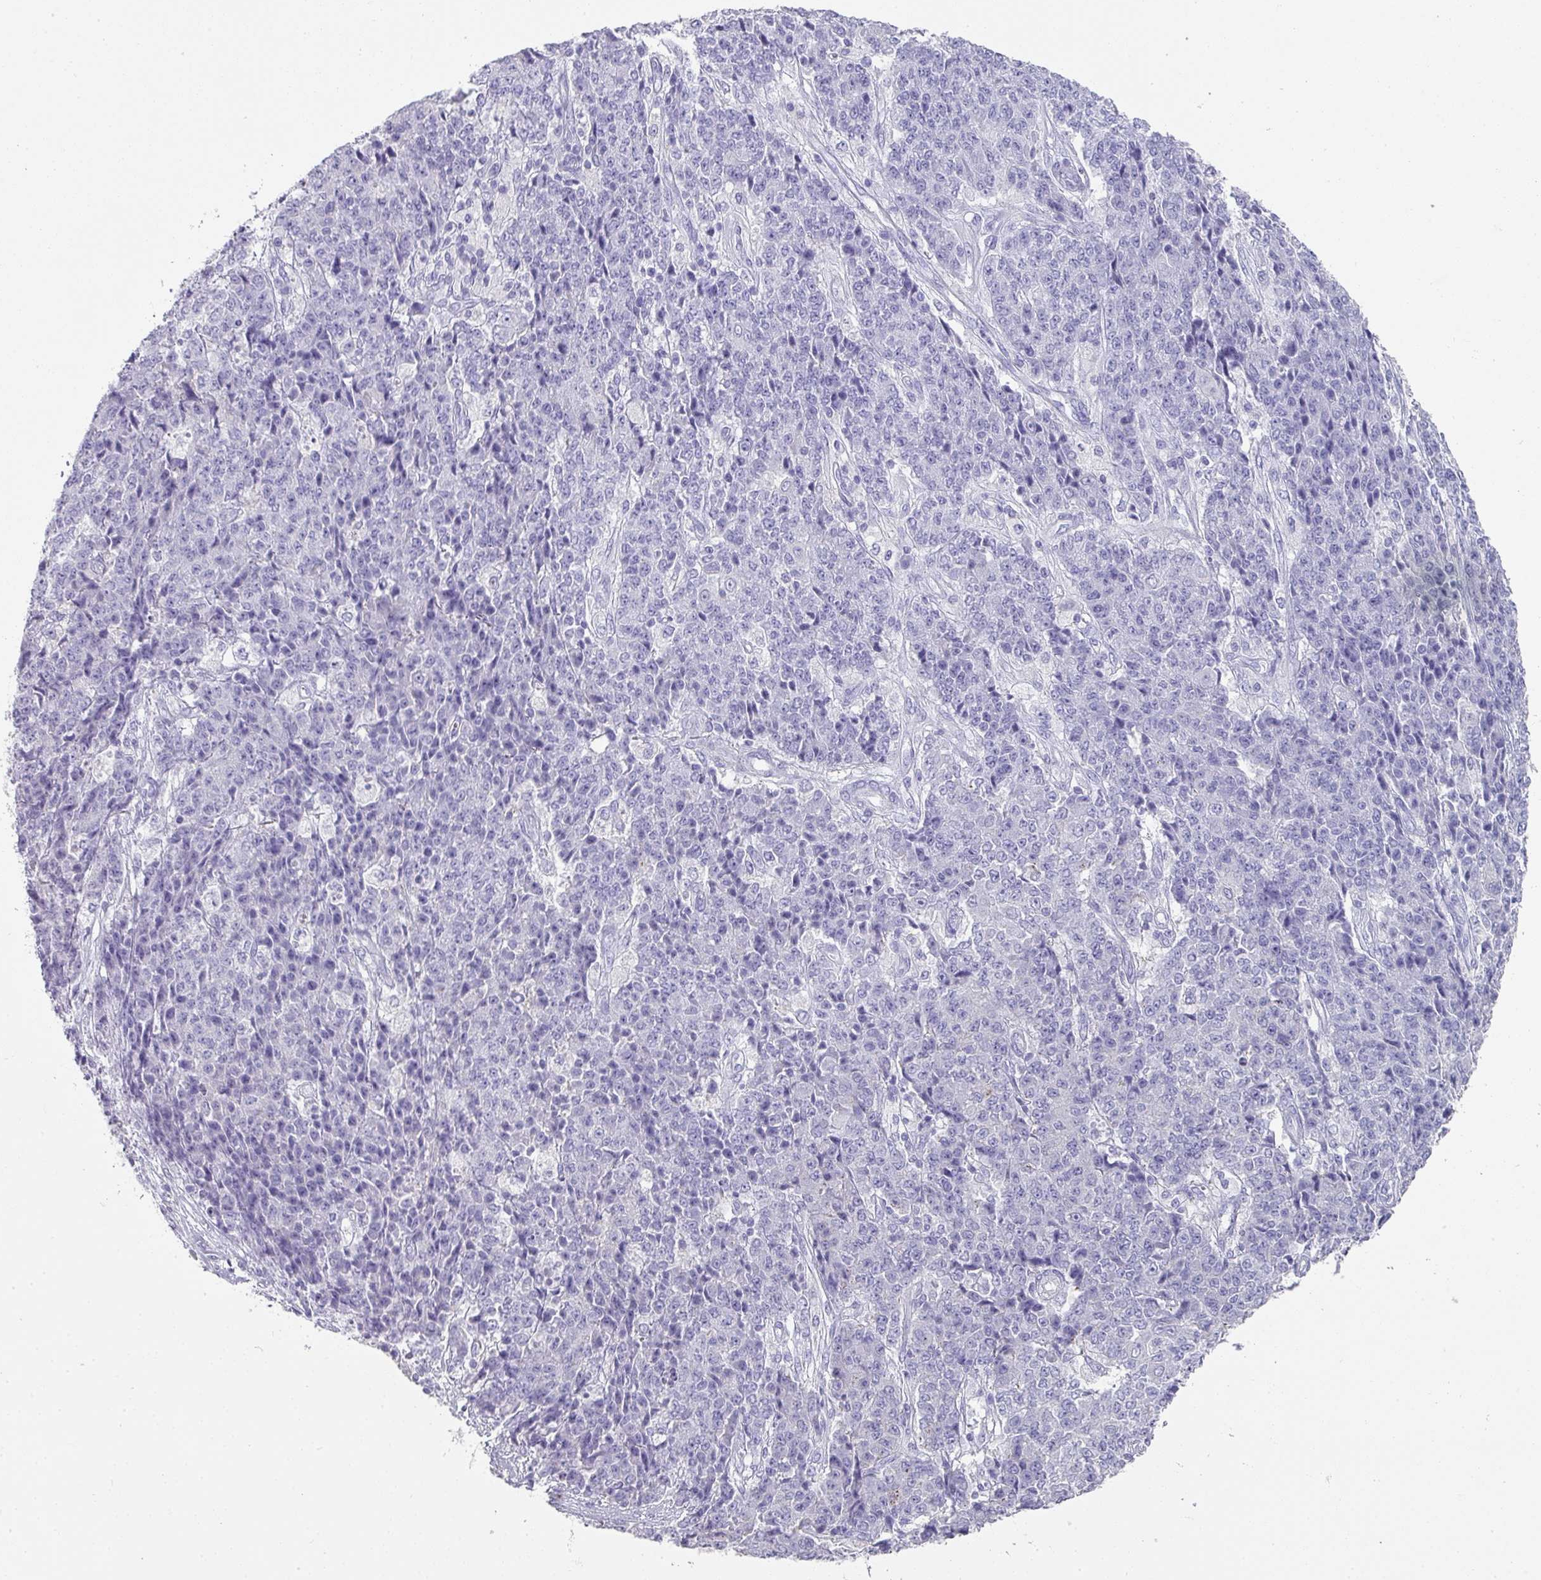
{"staining": {"intensity": "negative", "quantity": "none", "location": "none"}, "tissue": "ovarian cancer", "cell_type": "Tumor cells", "image_type": "cancer", "snomed": [{"axis": "morphology", "description": "Carcinoma, endometroid"}, {"axis": "topography", "description": "Ovary"}], "caption": "A high-resolution micrograph shows immunohistochemistry (IHC) staining of ovarian cancer, which displays no significant expression in tumor cells.", "gene": "GLI4", "patient": {"sex": "female", "age": 42}}